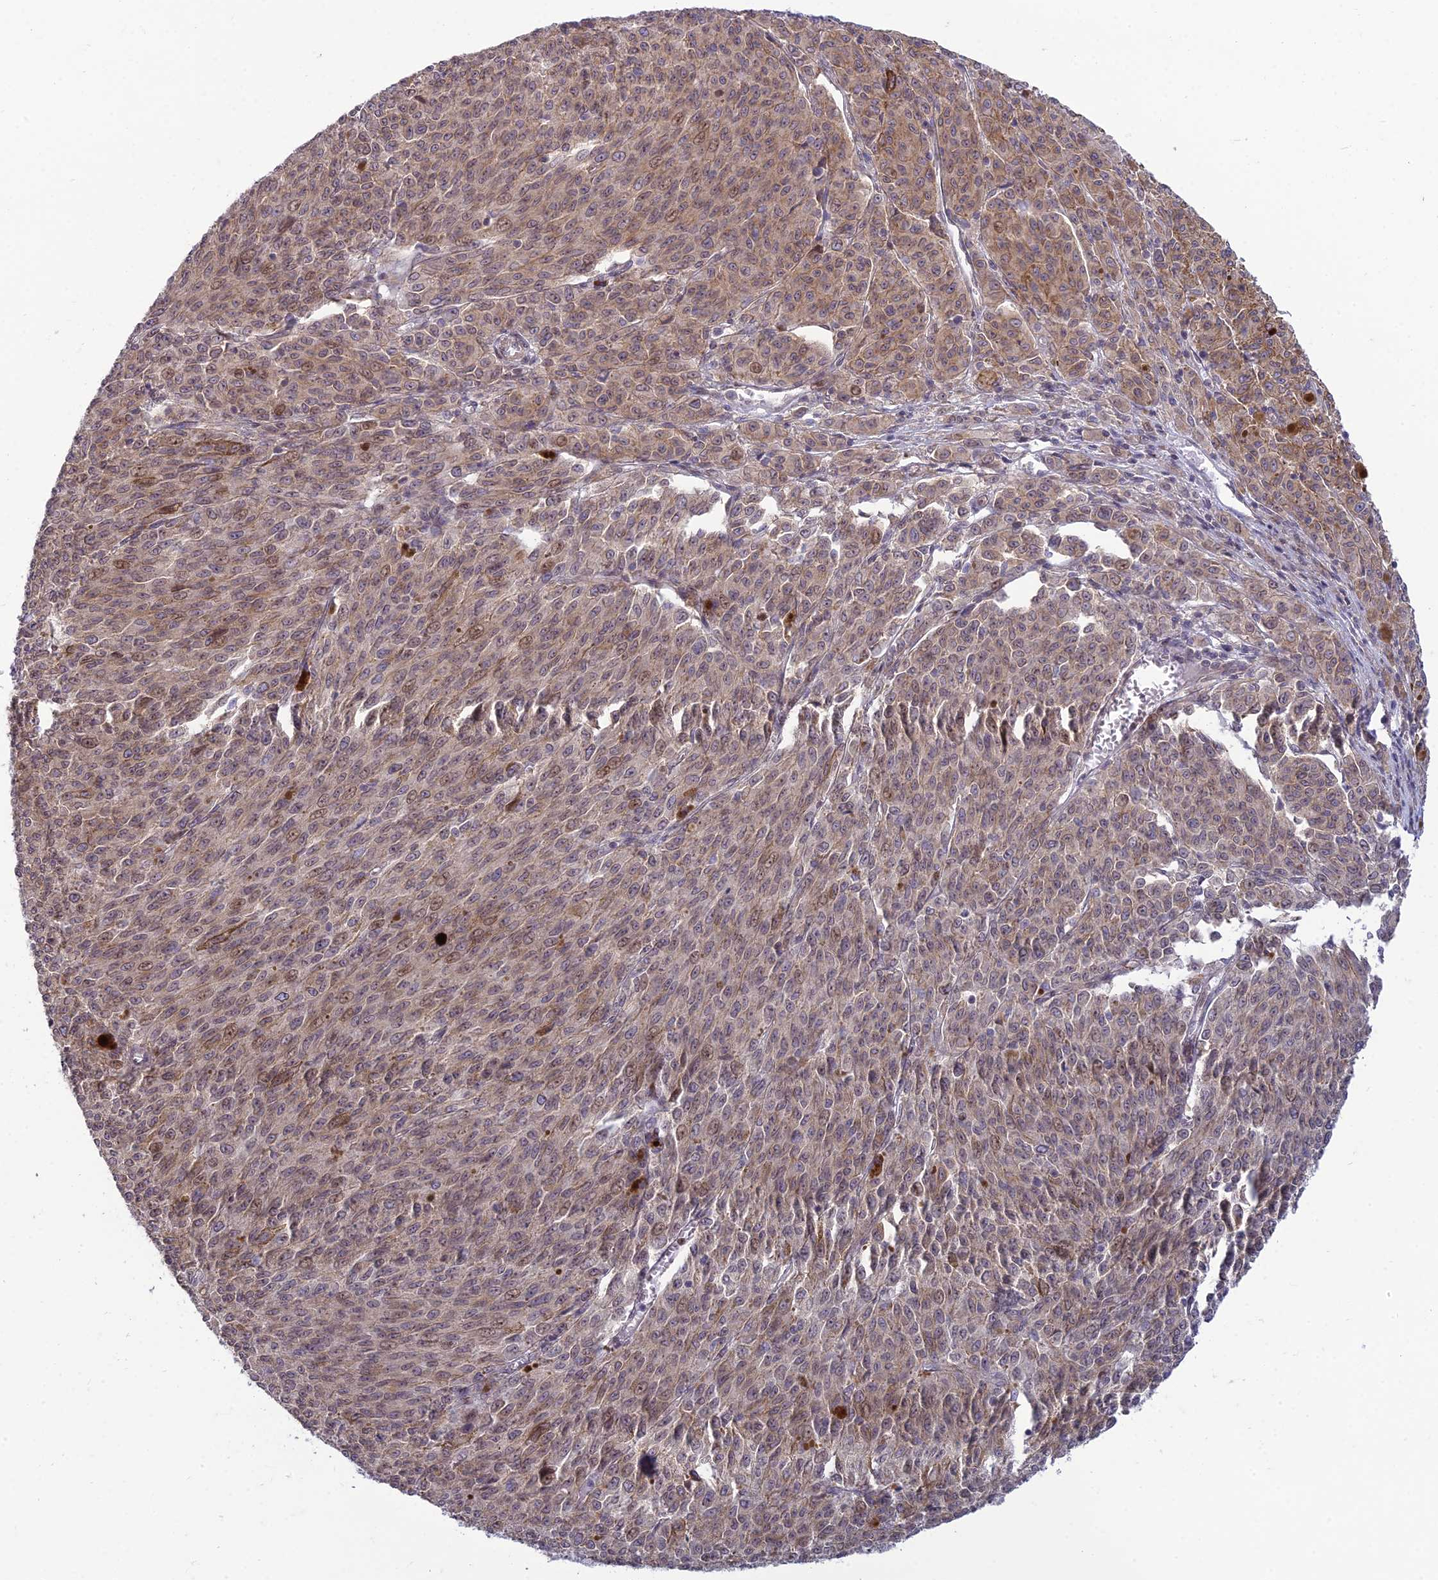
{"staining": {"intensity": "moderate", "quantity": ">75%", "location": "cytoplasmic/membranous,nuclear"}, "tissue": "melanoma", "cell_type": "Tumor cells", "image_type": "cancer", "snomed": [{"axis": "morphology", "description": "Malignant melanoma, NOS"}, {"axis": "topography", "description": "Skin"}], "caption": "Approximately >75% of tumor cells in human melanoma display moderate cytoplasmic/membranous and nuclear protein staining as visualized by brown immunohistochemical staining.", "gene": "DTX2", "patient": {"sex": "female", "age": 52}}